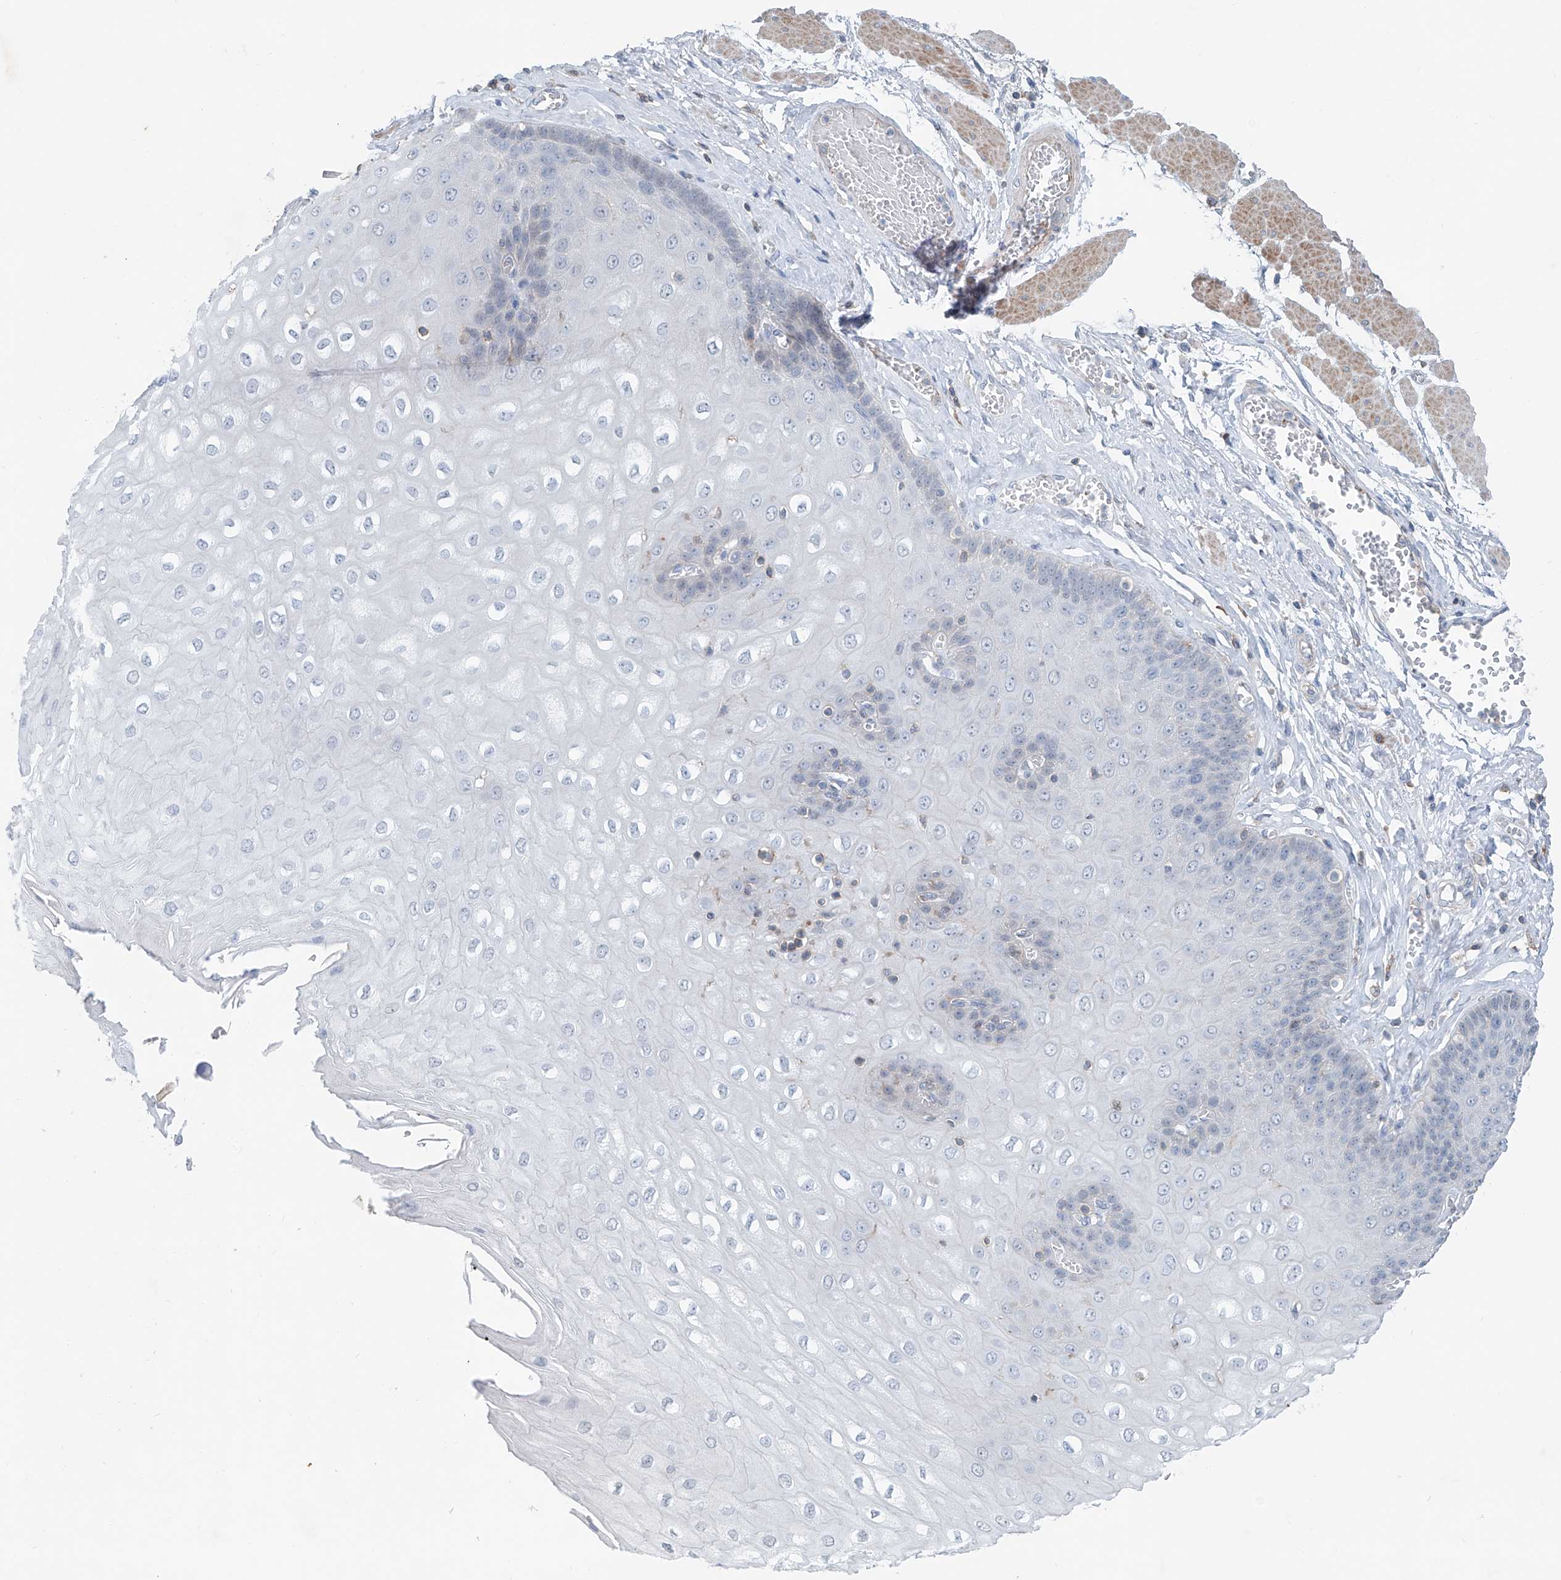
{"staining": {"intensity": "negative", "quantity": "none", "location": "none"}, "tissue": "esophagus", "cell_type": "Squamous epithelial cells", "image_type": "normal", "snomed": [{"axis": "morphology", "description": "Normal tissue, NOS"}, {"axis": "topography", "description": "Esophagus"}], "caption": "Immunohistochemical staining of benign esophagus reveals no significant expression in squamous epithelial cells.", "gene": "ANKRD34A", "patient": {"sex": "male", "age": 60}}